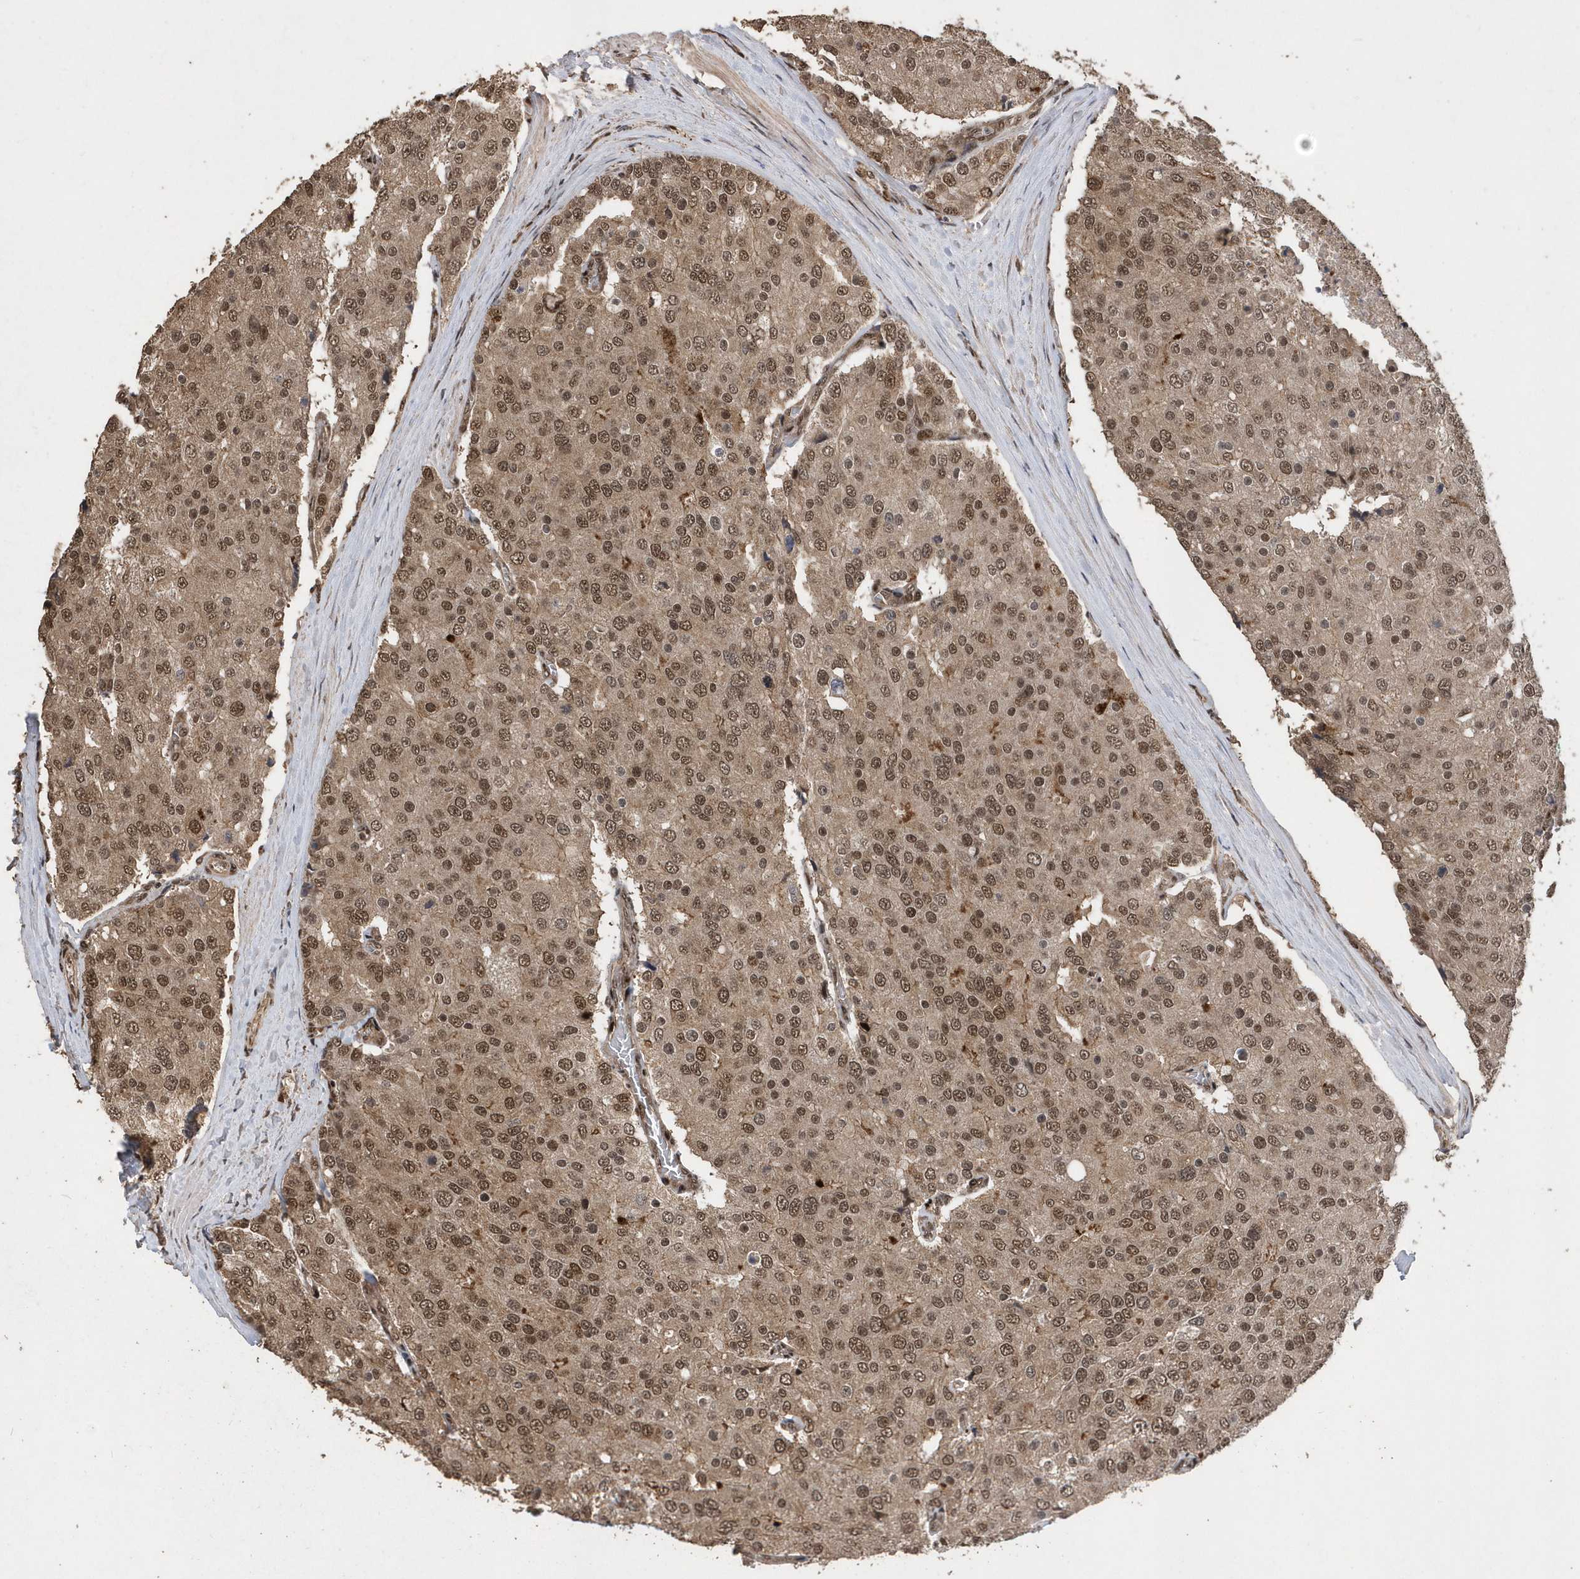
{"staining": {"intensity": "moderate", "quantity": ">75%", "location": "cytoplasmic/membranous,nuclear"}, "tissue": "prostate cancer", "cell_type": "Tumor cells", "image_type": "cancer", "snomed": [{"axis": "morphology", "description": "Adenocarcinoma, High grade"}, {"axis": "topography", "description": "Prostate"}], "caption": "Immunohistochemical staining of human prostate cancer reveals moderate cytoplasmic/membranous and nuclear protein staining in approximately >75% of tumor cells. Nuclei are stained in blue.", "gene": "INTS12", "patient": {"sex": "male", "age": 50}}